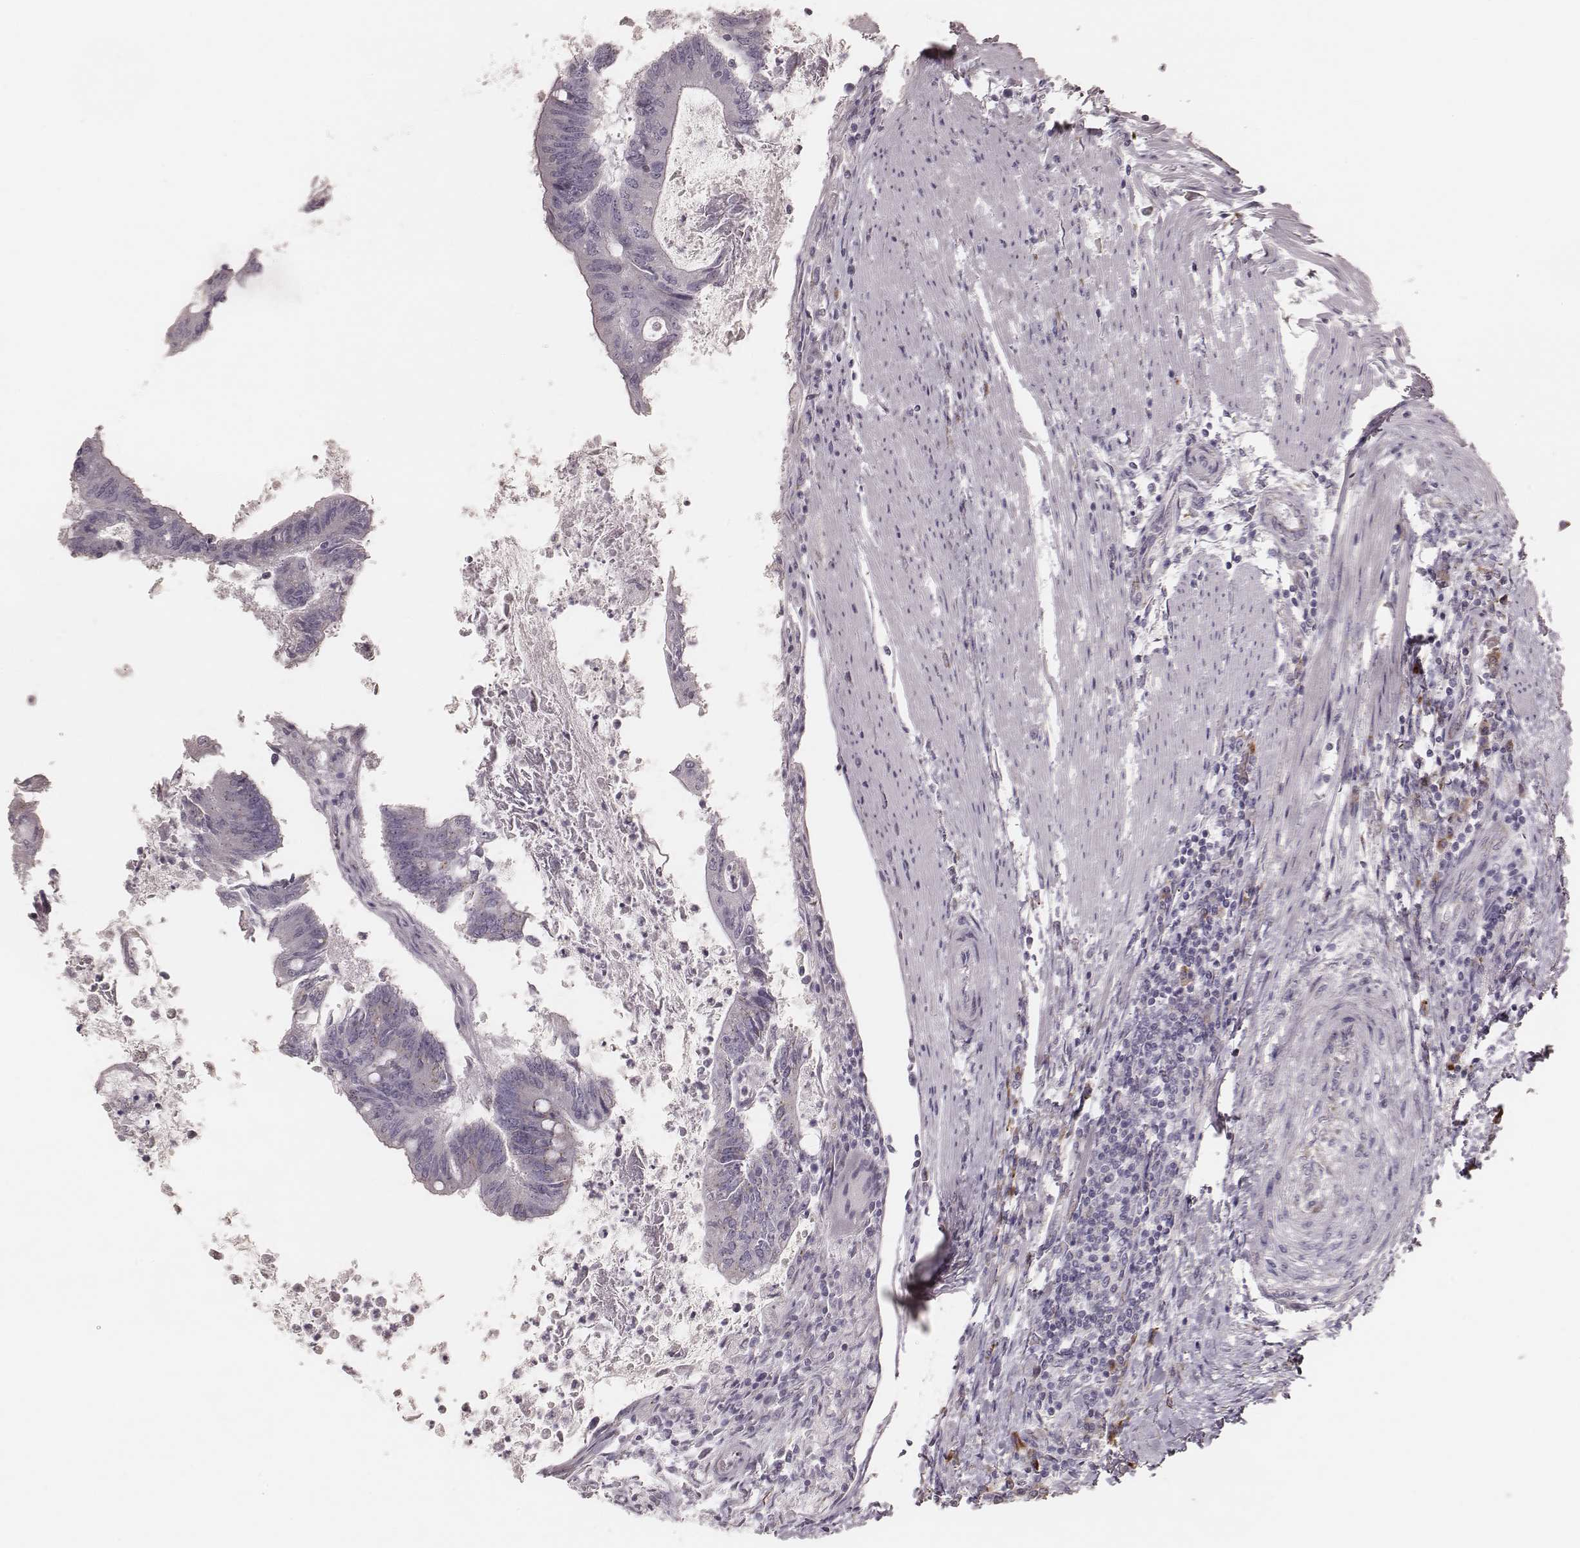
{"staining": {"intensity": "moderate", "quantity": "<25%", "location": "cytoplasmic/membranous"}, "tissue": "colorectal cancer", "cell_type": "Tumor cells", "image_type": "cancer", "snomed": [{"axis": "morphology", "description": "Adenocarcinoma, NOS"}, {"axis": "topography", "description": "Colon"}], "caption": "Moderate cytoplasmic/membranous protein staining is appreciated in about <25% of tumor cells in adenocarcinoma (colorectal).", "gene": "KIF5C", "patient": {"sex": "female", "age": 70}}